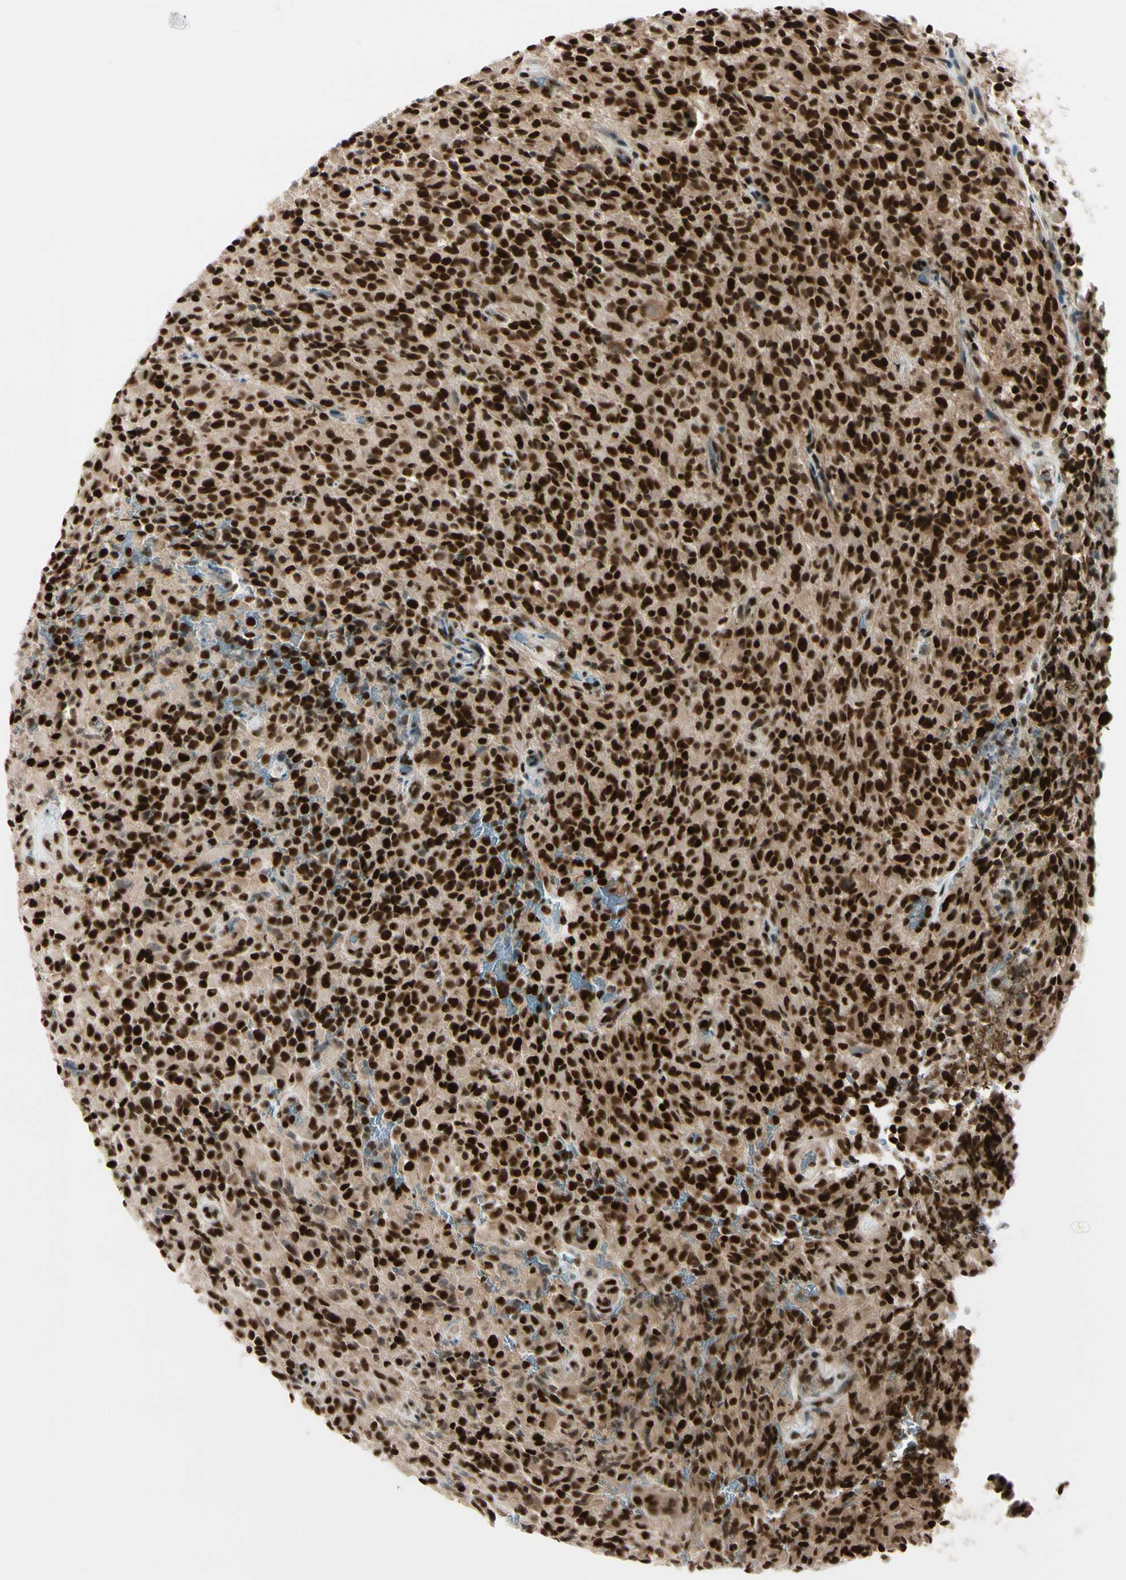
{"staining": {"intensity": "strong", "quantity": ">75%", "location": "nuclear"}, "tissue": "glioma", "cell_type": "Tumor cells", "image_type": "cancer", "snomed": [{"axis": "morphology", "description": "Glioma, malignant, High grade"}, {"axis": "topography", "description": "Brain"}], "caption": "Immunohistochemical staining of human glioma shows high levels of strong nuclear protein expression in about >75% of tumor cells.", "gene": "CHAMP1", "patient": {"sex": "male", "age": 71}}